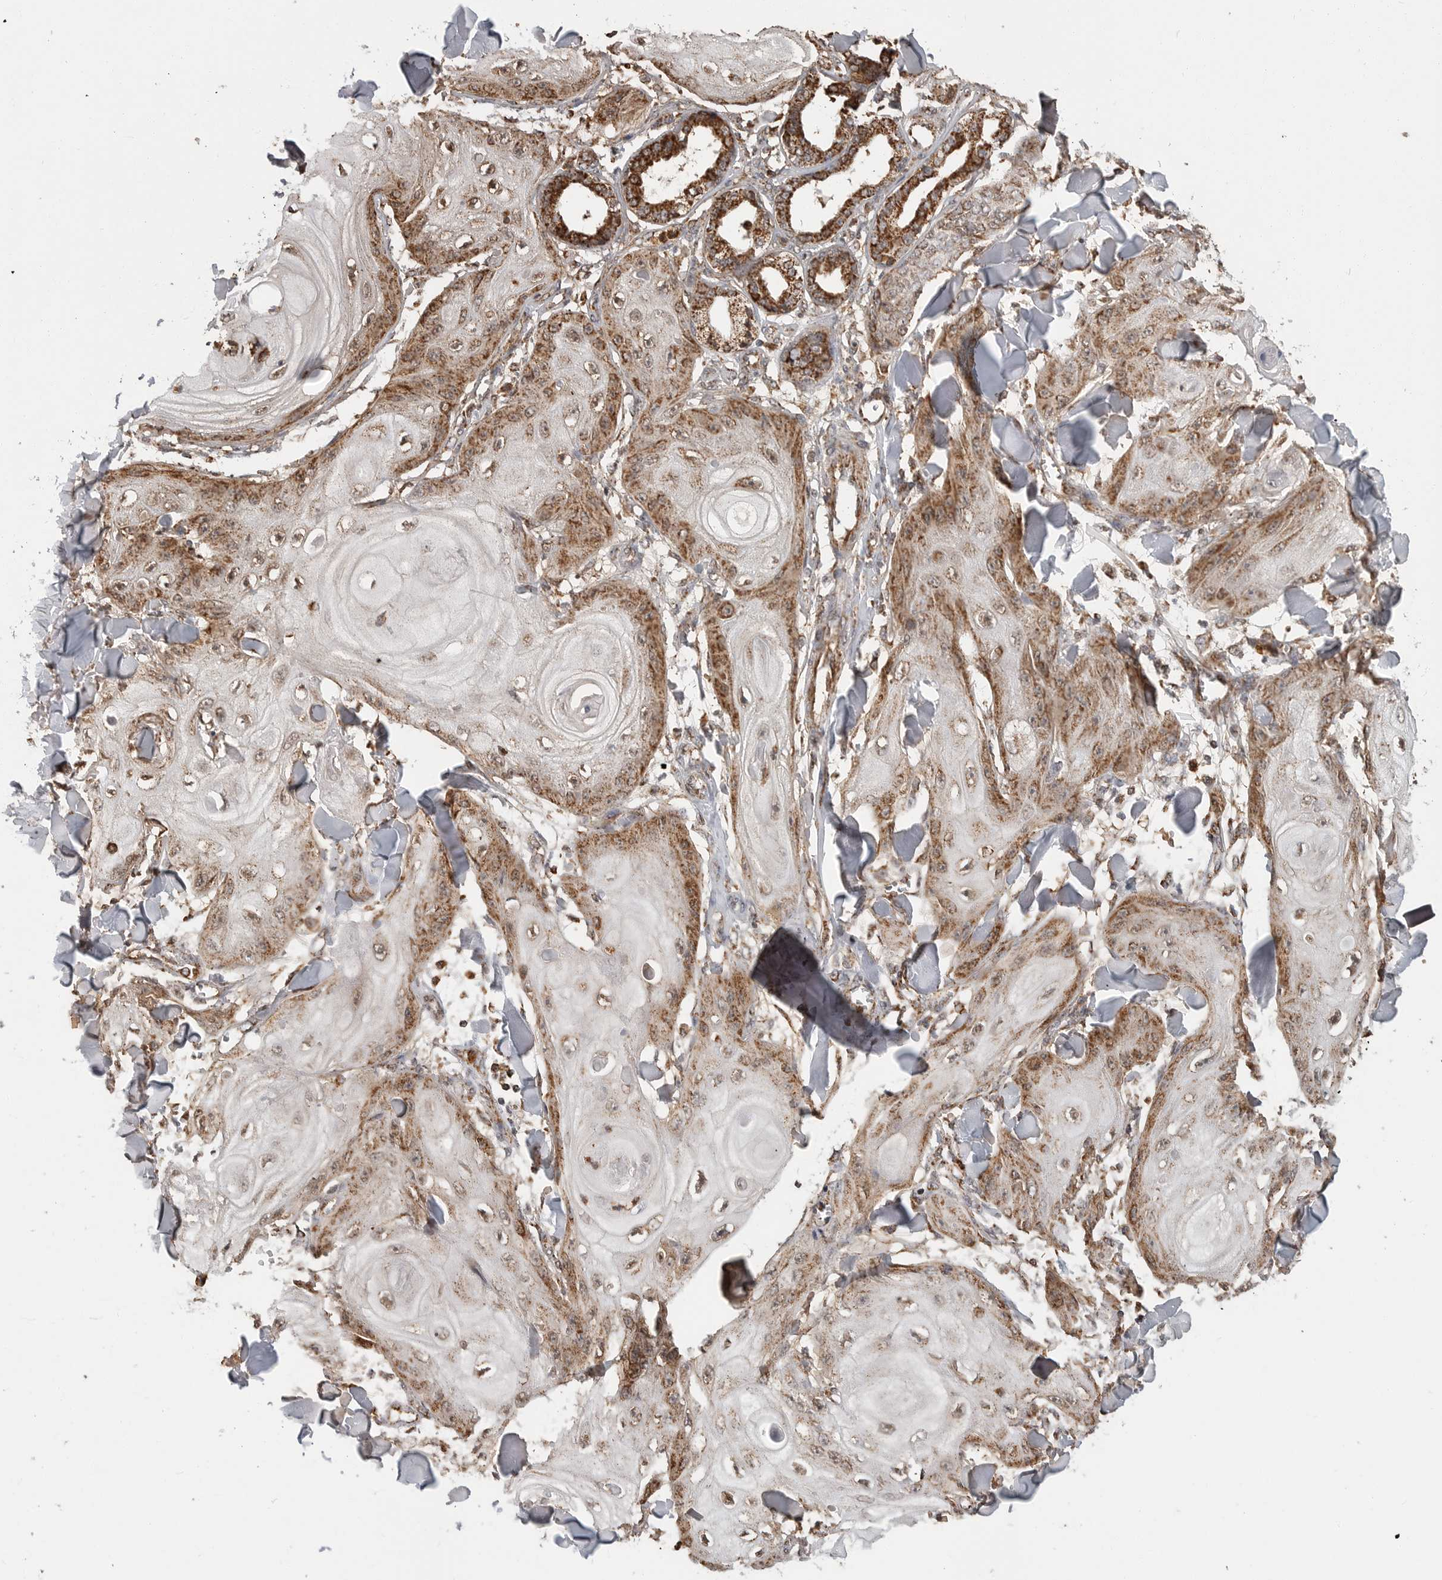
{"staining": {"intensity": "moderate", "quantity": "25%-75%", "location": "cytoplasmic/membranous"}, "tissue": "skin cancer", "cell_type": "Tumor cells", "image_type": "cancer", "snomed": [{"axis": "morphology", "description": "Squamous cell carcinoma, NOS"}, {"axis": "topography", "description": "Skin"}], "caption": "Skin cancer (squamous cell carcinoma) was stained to show a protein in brown. There is medium levels of moderate cytoplasmic/membranous expression in about 25%-75% of tumor cells. (IHC, brightfield microscopy, high magnification).", "gene": "GCNT2", "patient": {"sex": "male", "age": 74}}